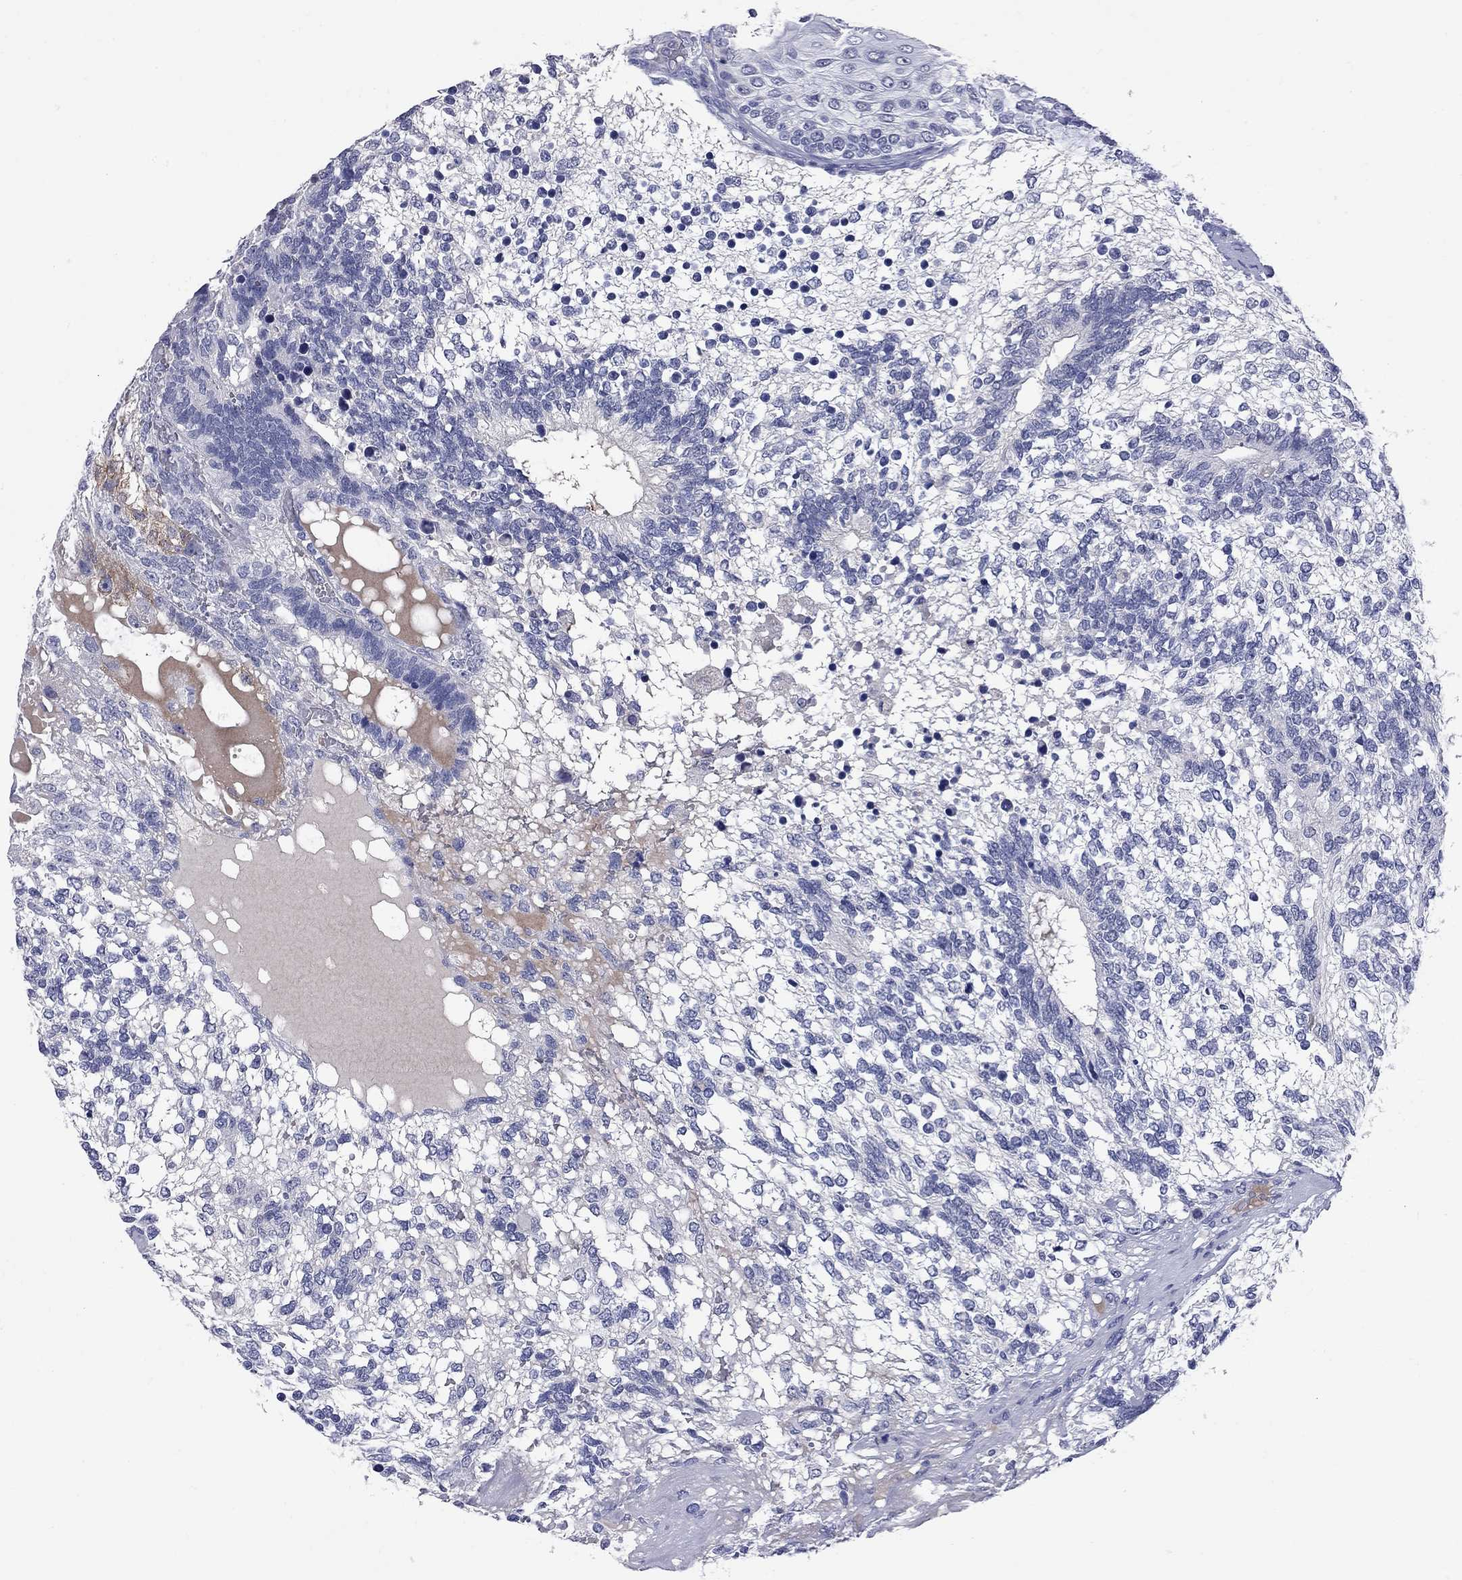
{"staining": {"intensity": "negative", "quantity": "none", "location": "none"}, "tissue": "testis cancer", "cell_type": "Tumor cells", "image_type": "cancer", "snomed": [{"axis": "morphology", "description": "Seminoma, NOS"}, {"axis": "morphology", "description": "Carcinoma, Embryonal, NOS"}, {"axis": "topography", "description": "Testis"}], "caption": "This is a micrograph of immunohistochemistry staining of embryonal carcinoma (testis), which shows no staining in tumor cells.", "gene": "FAM221B", "patient": {"sex": "male", "age": 41}}